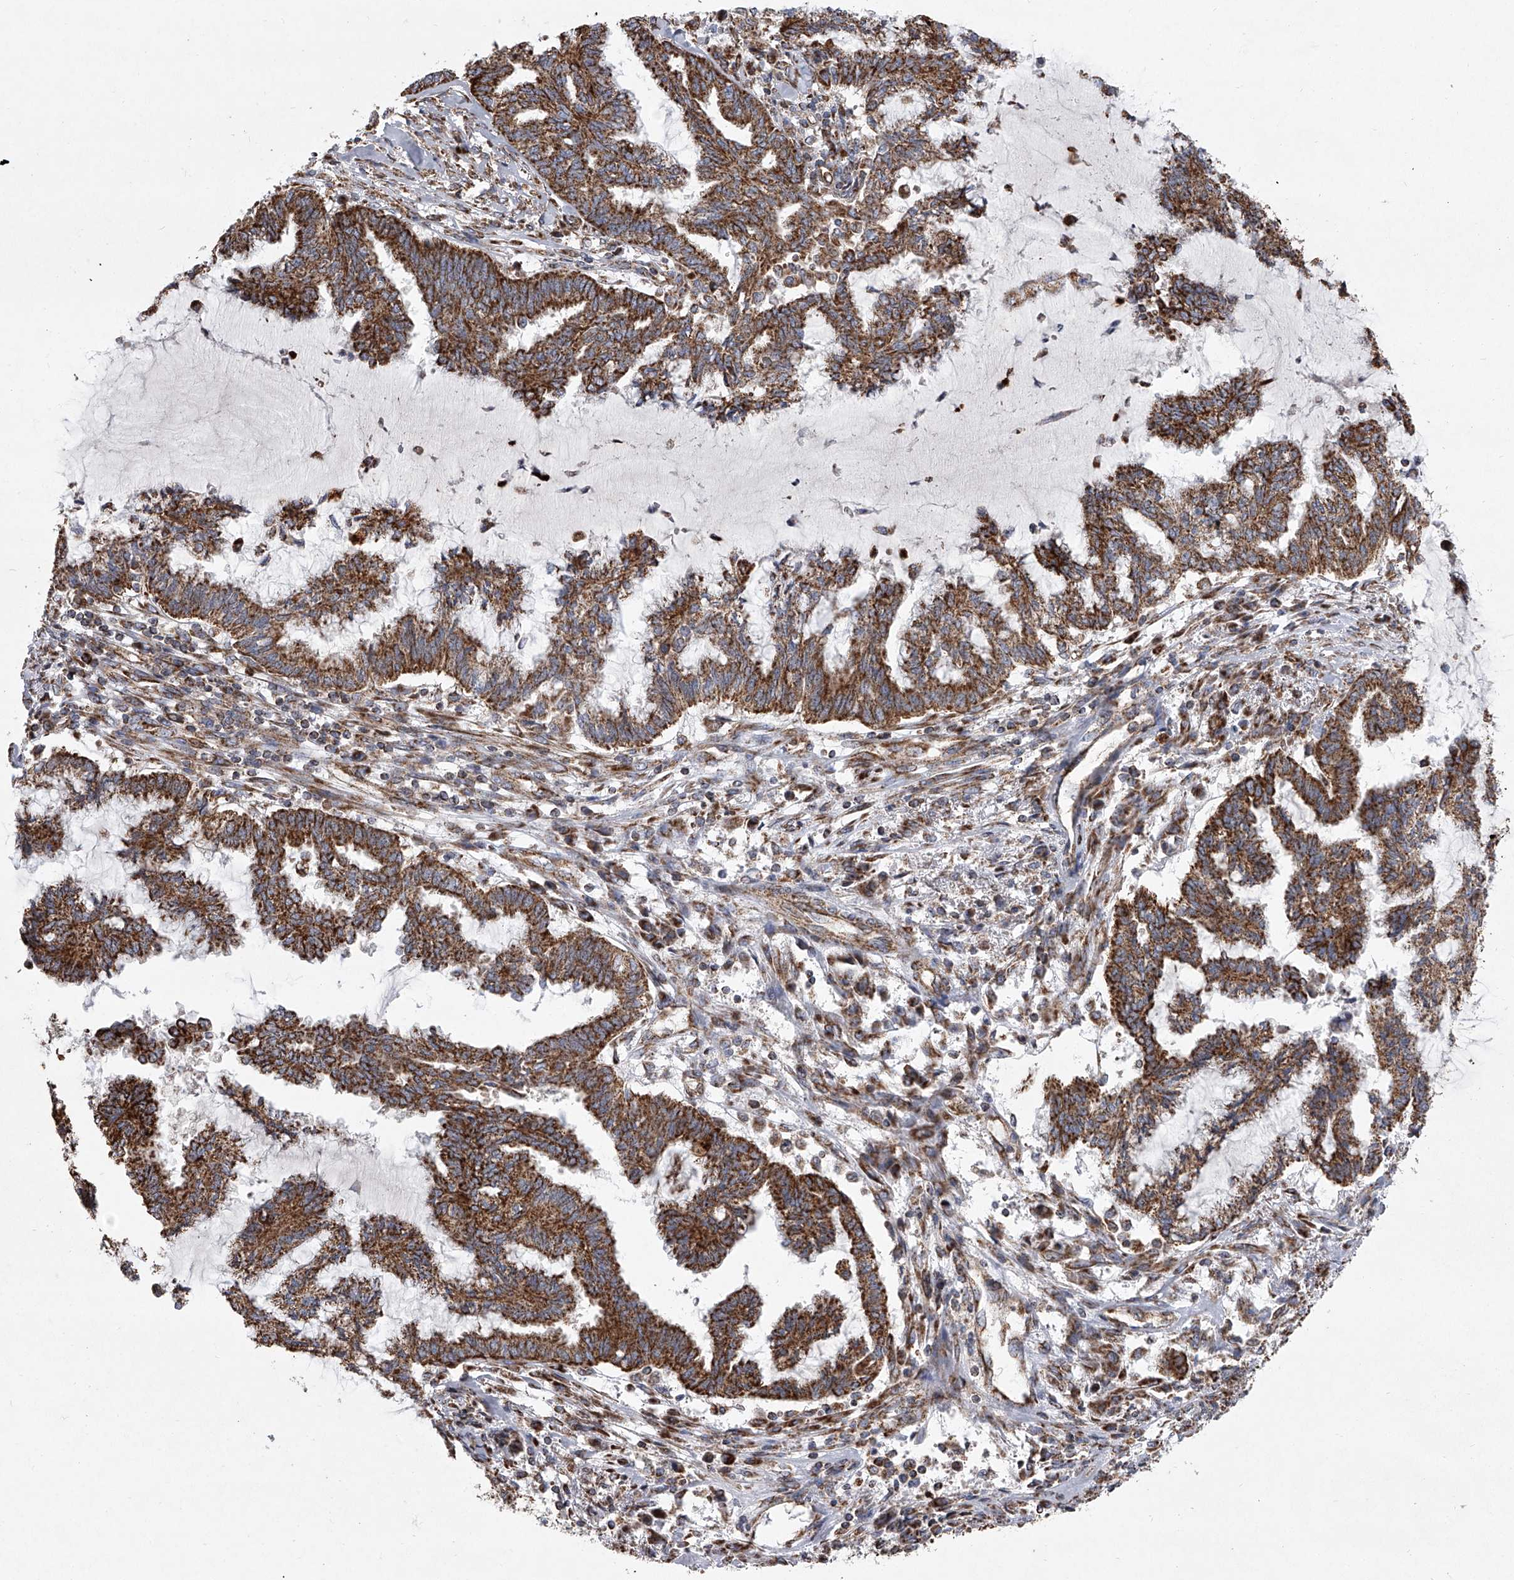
{"staining": {"intensity": "strong", "quantity": ">75%", "location": "cytoplasmic/membranous"}, "tissue": "endometrial cancer", "cell_type": "Tumor cells", "image_type": "cancer", "snomed": [{"axis": "morphology", "description": "Adenocarcinoma, NOS"}, {"axis": "topography", "description": "Endometrium"}], "caption": "An image showing strong cytoplasmic/membranous staining in about >75% of tumor cells in endometrial adenocarcinoma, as visualized by brown immunohistochemical staining.", "gene": "ZC3H15", "patient": {"sex": "female", "age": 86}}